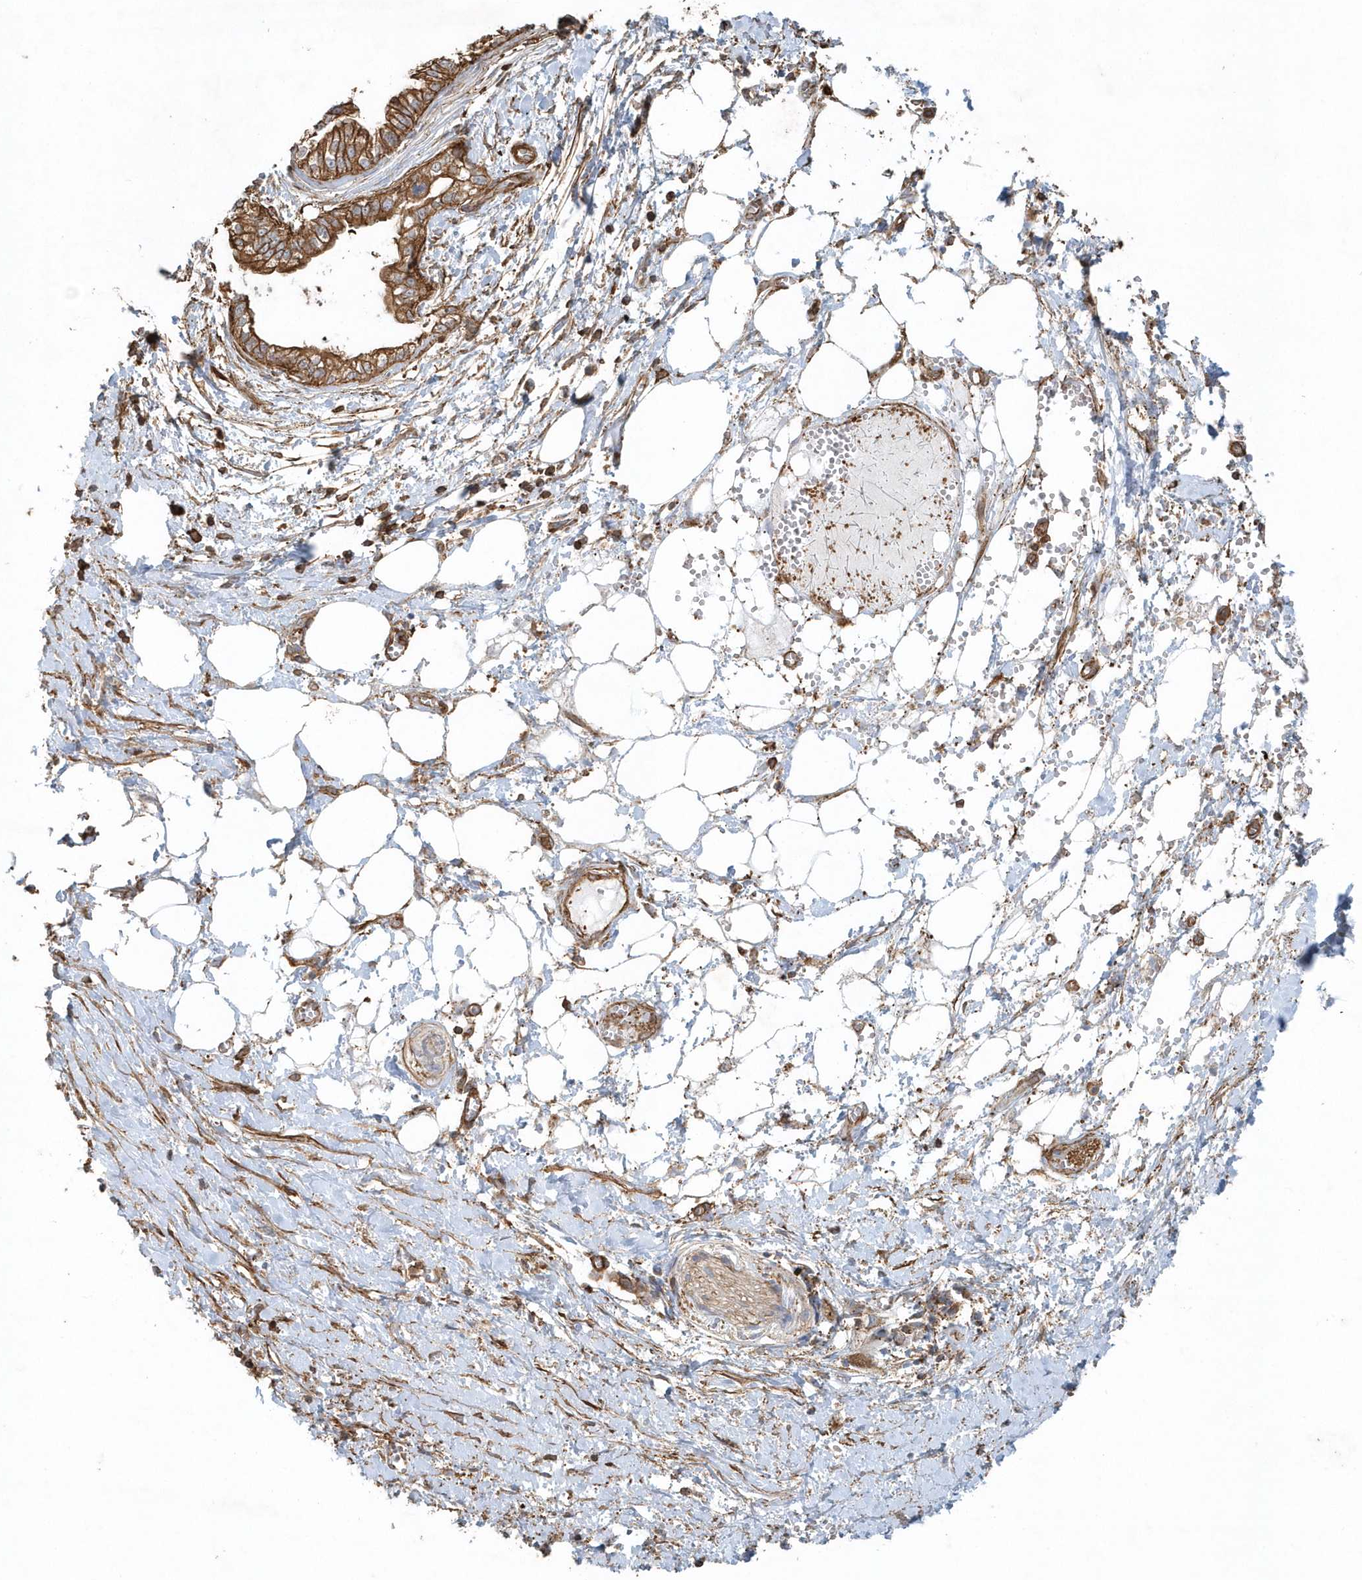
{"staining": {"intensity": "moderate", "quantity": ">75%", "location": "cytoplasmic/membranous"}, "tissue": "pancreatic cancer", "cell_type": "Tumor cells", "image_type": "cancer", "snomed": [{"axis": "morphology", "description": "Adenocarcinoma, NOS"}, {"axis": "topography", "description": "Pancreas"}], "caption": "Human pancreatic cancer stained with a brown dye demonstrates moderate cytoplasmic/membranous positive positivity in about >75% of tumor cells.", "gene": "MMUT", "patient": {"sex": "male", "age": 68}}